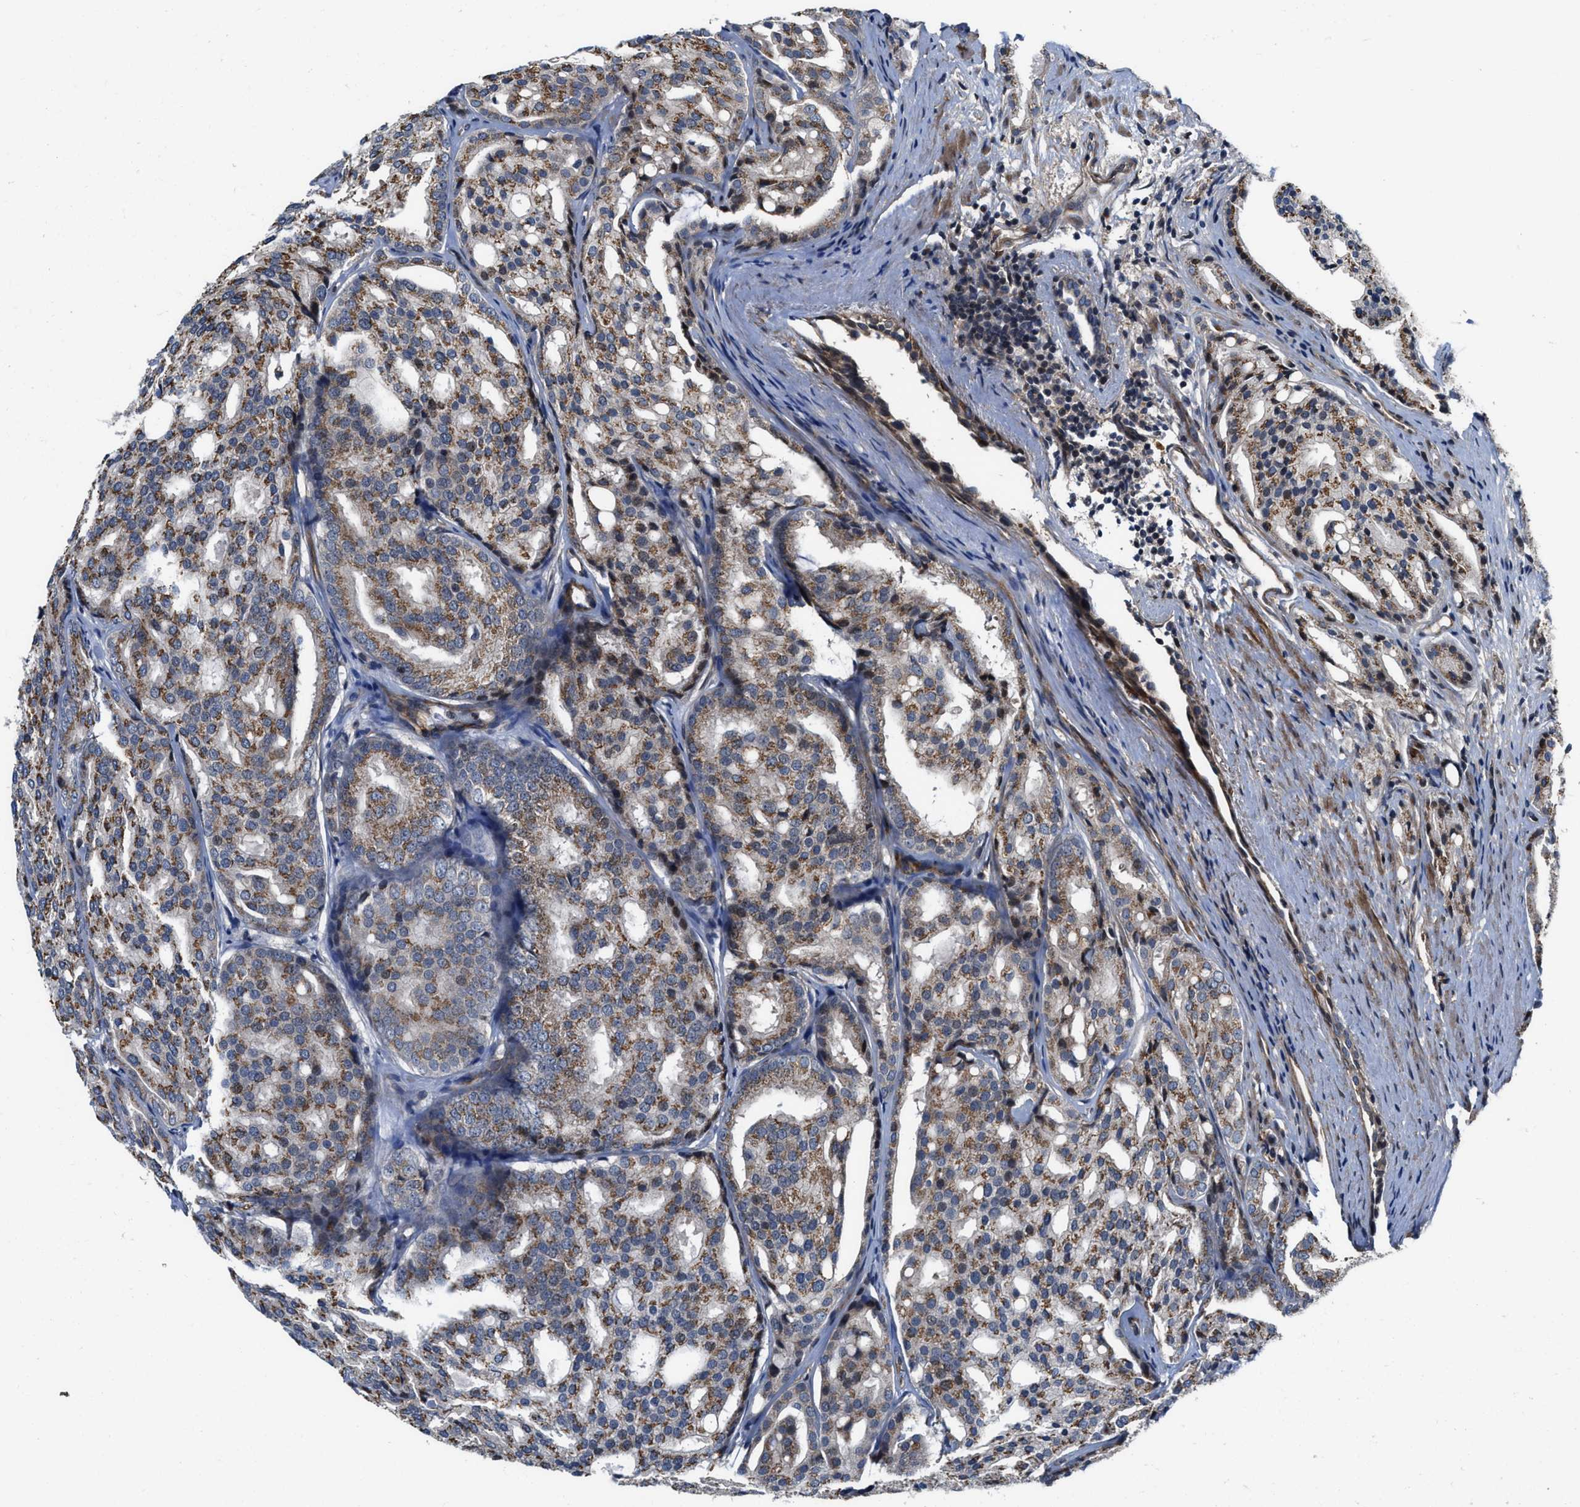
{"staining": {"intensity": "moderate", "quantity": ">75%", "location": "cytoplasmic/membranous"}, "tissue": "prostate cancer", "cell_type": "Tumor cells", "image_type": "cancer", "snomed": [{"axis": "morphology", "description": "Adenocarcinoma, High grade"}, {"axis": "topography", "description": "Prostate"}], "caption": "Protein staining shows moderate cytoplasmic/membranous expression in approximately >75% of tumor cells in adenocarcinoma (high-grade) (prostate). (DAB = brown stain, brightfield microscopy at high magnification).", "gene": "TGFB1I1", "patient": {"sex": "male", "age": 64}}